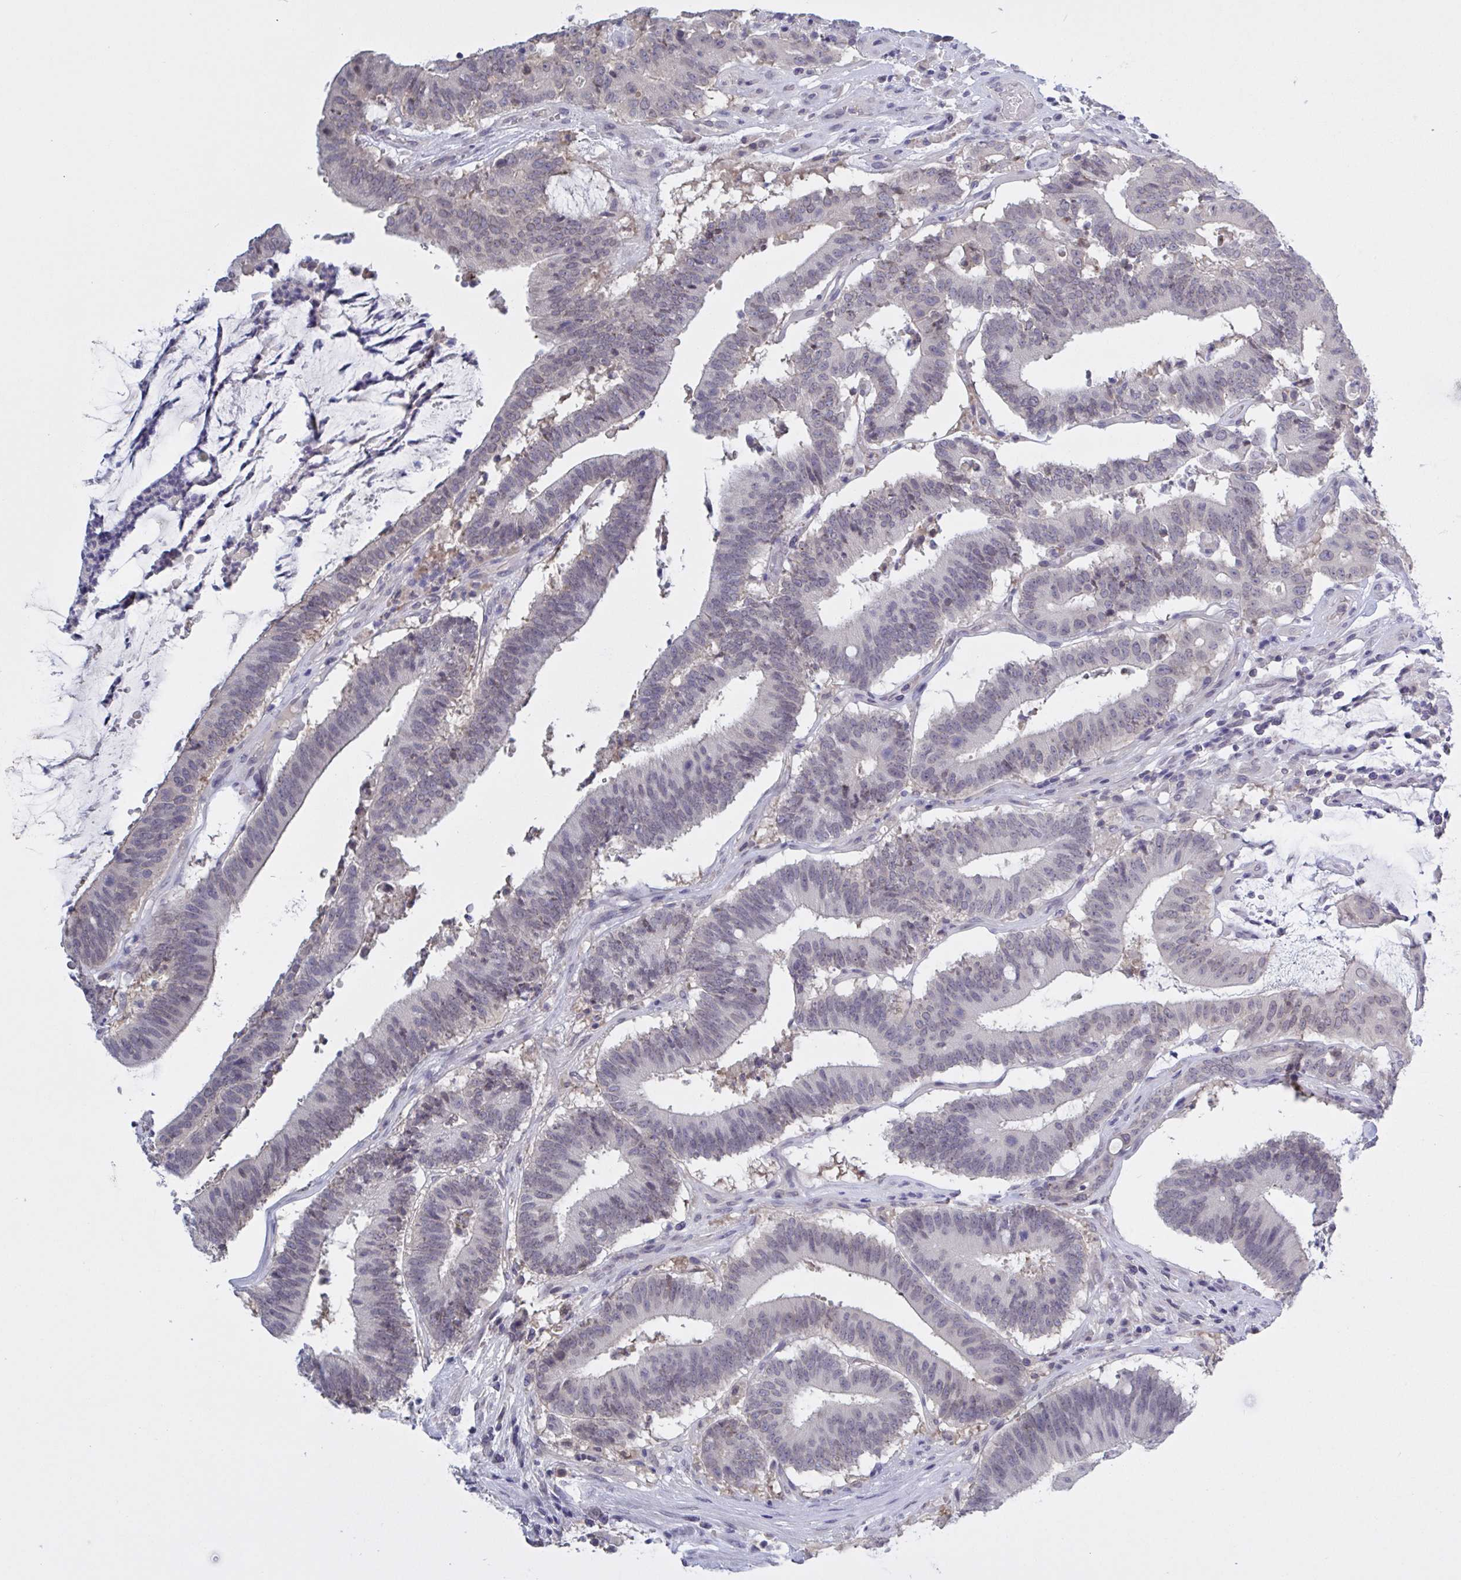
{"staining": {"intensity": "negative", "quantity": "none", "location": "none"}, "tissue": "colorectal cancer", "cell_type": "Tumor cells", "image_type": "cancer", "snomed": [{"axis": "morphology", "description": "Adenocarcinoma, NOS"}, {"axis": "topography", "description": "Colon"}], "caption": "Photomicrograph shows no significant protein positivity in tumor cells of colorectal adenocarcinoma.", "gene": "SERPINB13", "patient": {"sex": "female", "age": 43}}